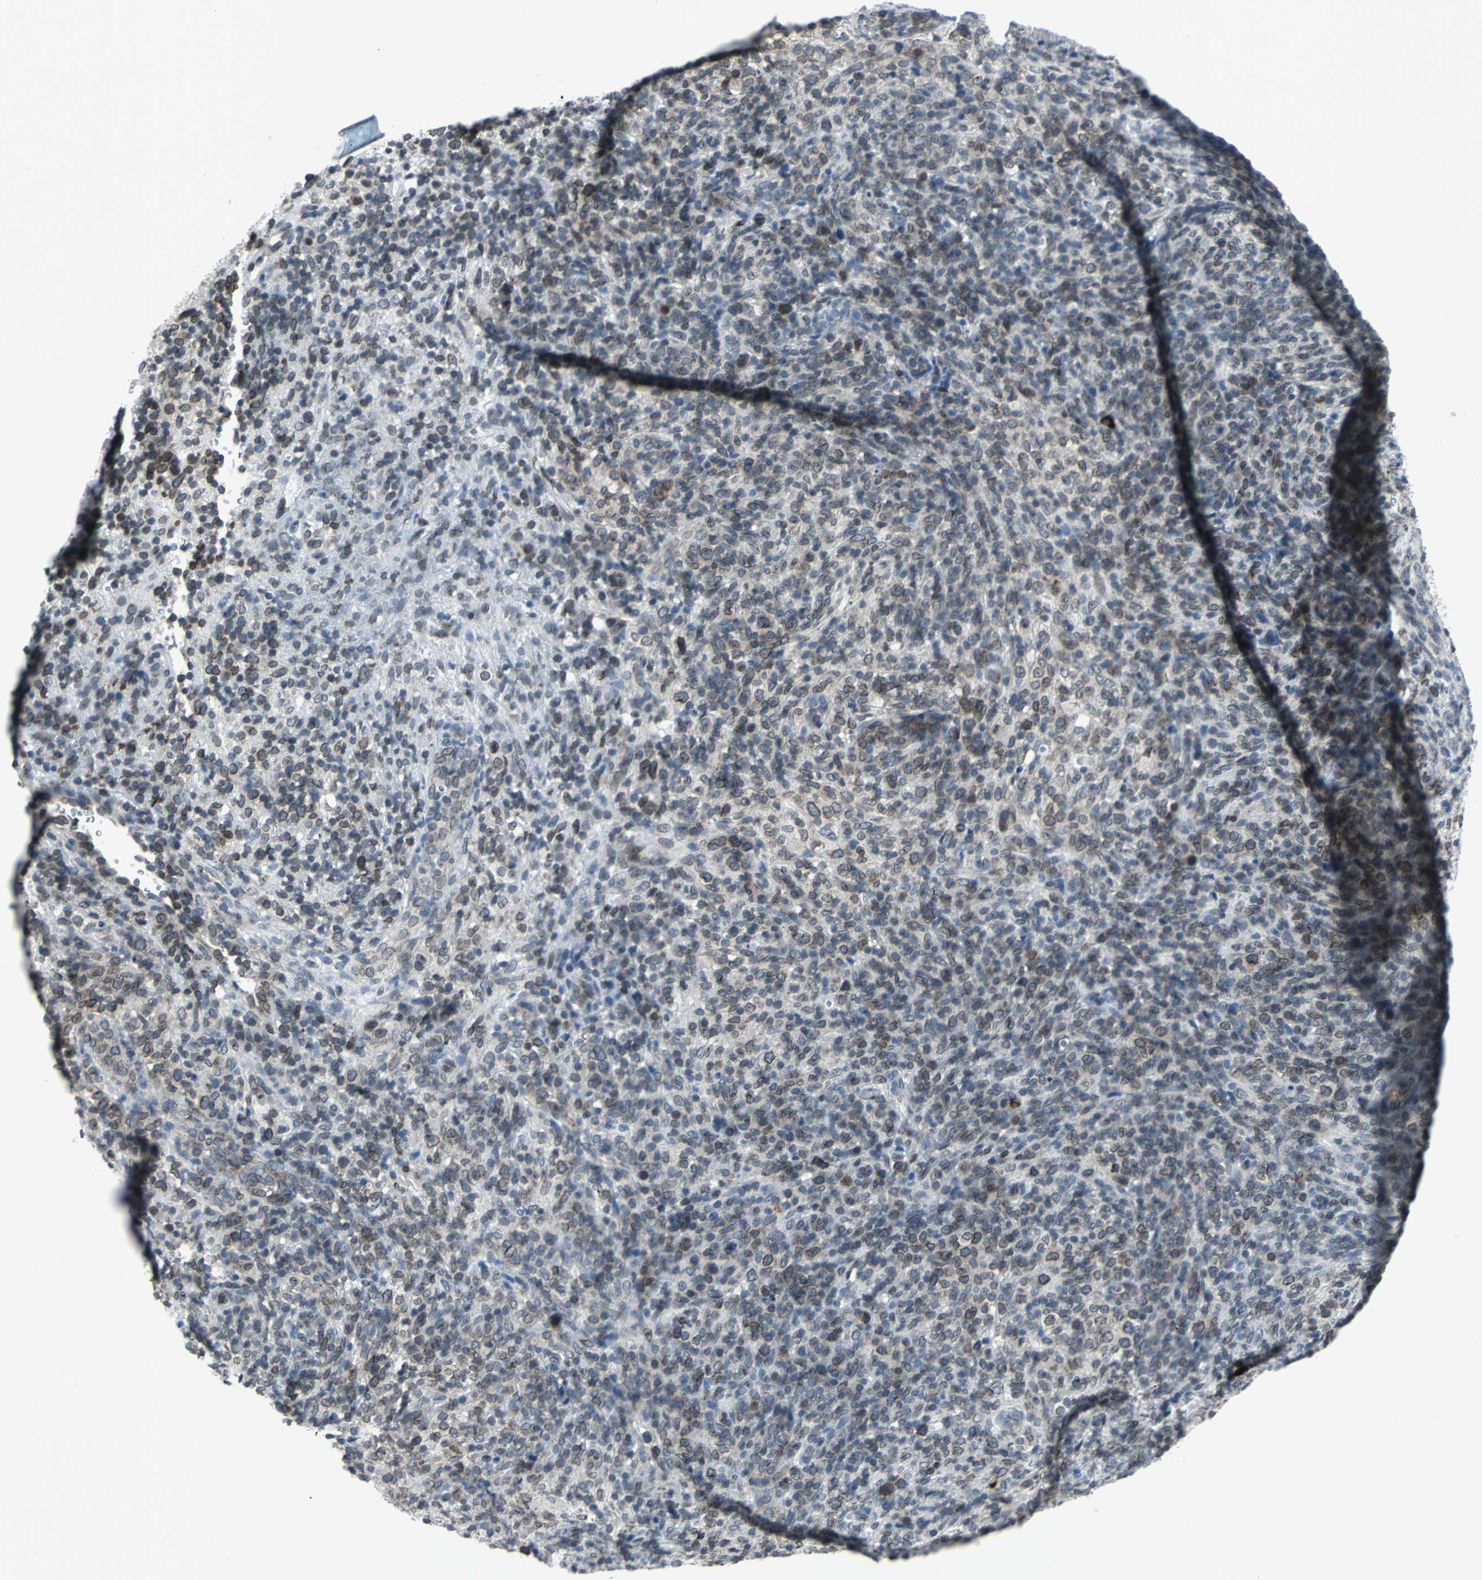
{"staining": {"intensity": "weak", "quantity": "25%-75%", "location": "cytoplasmic/membranous,nuclear"}, "tissue": "lymphoma", "cell_type": "Tumor cells", "image_type": "cancer", "snomed": [{"axis": "morphology", "description": "Malignant lymphoma, non-Hodgkin's type, High grade"}, {"axis": "topography", "description": "Lymph node"}], "caption": "An IHC image of neoplastic tissue is shown. Protein staining in brown shows weak cytoplasmic/membranous and nuclear positivity in high-grade malignant lymphoma, non-Hodgkin's type within tumor cells.", "gene": "SNUPN", "patient": {"sex": "female", "age": 76}}